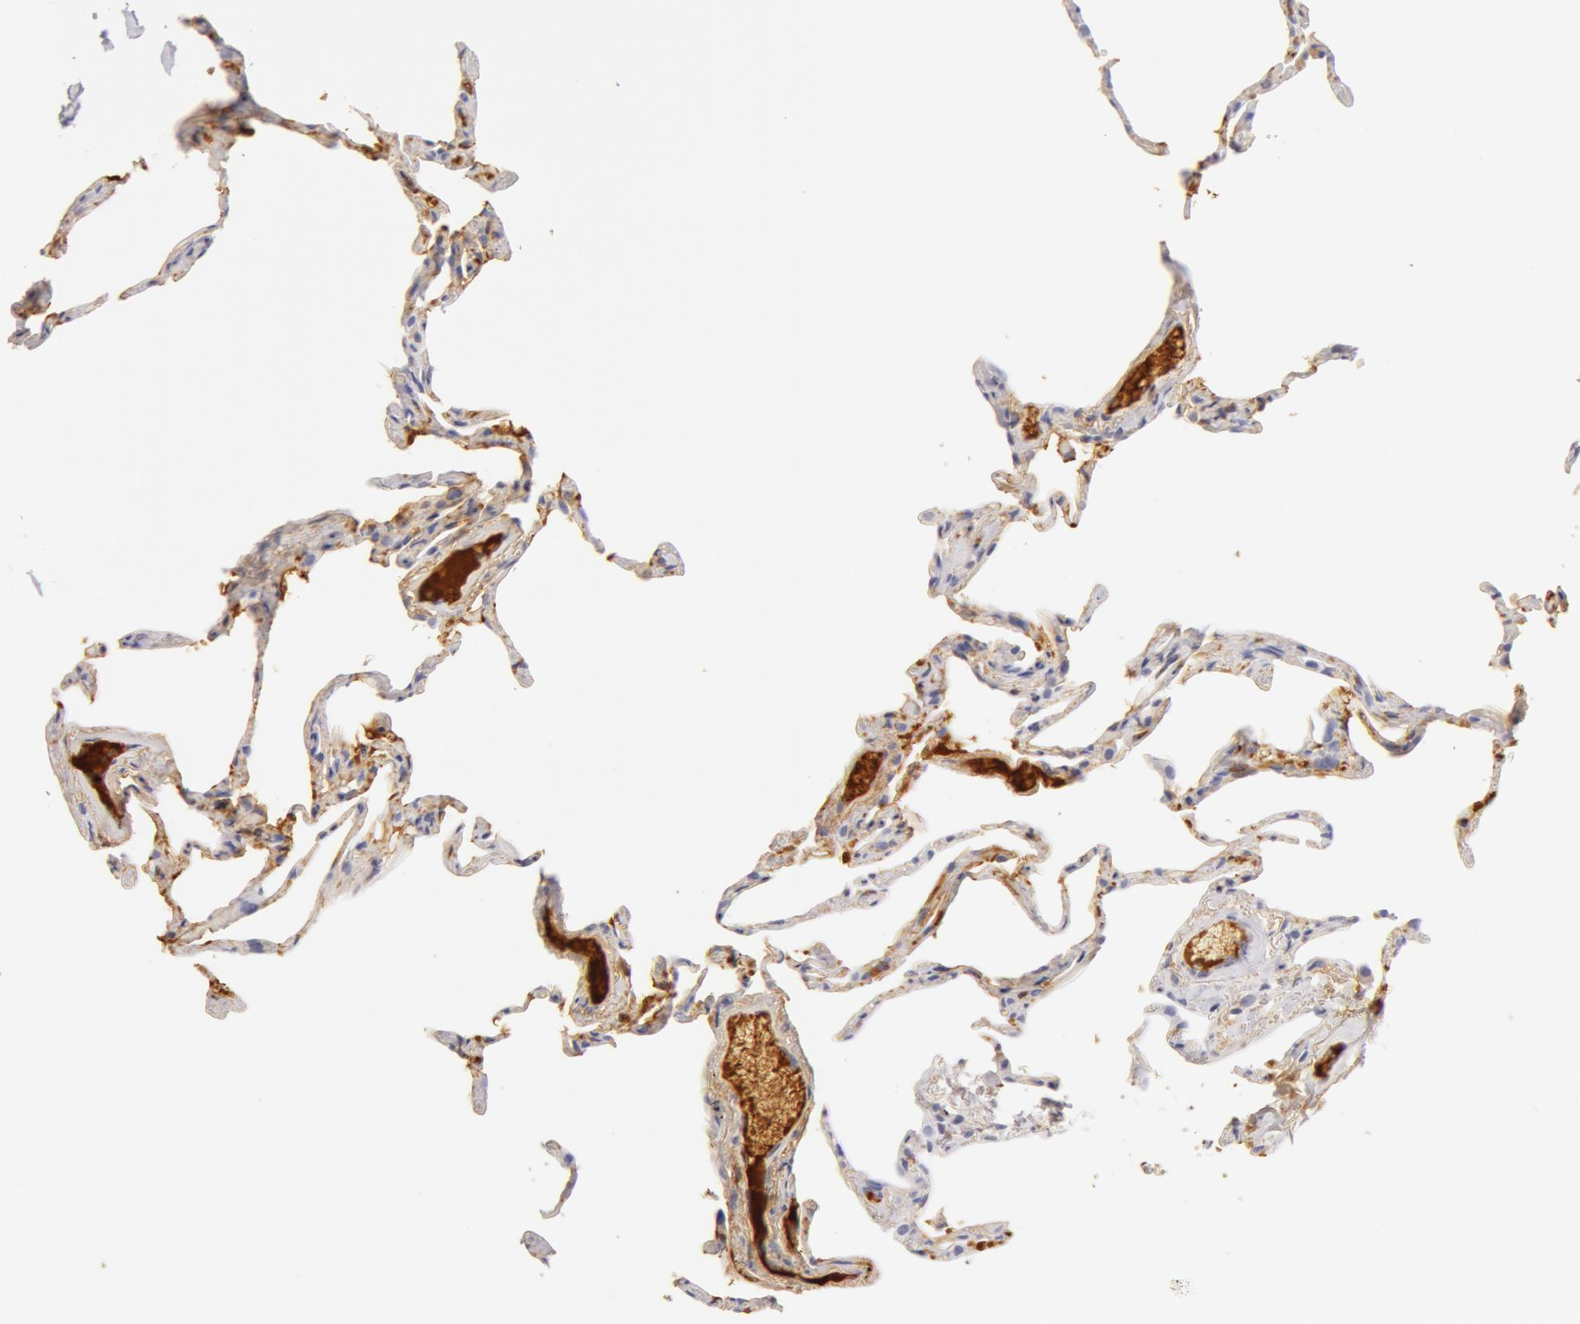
{"staining": {"intensity": "negative", "quantity": "none", "location": "none"}, "tissue": "lung", "cell_type": "Alveolar cells", "image_type": "normal", "snomed": [{"axis": "morphology", "description": "Normal tissue, NOS"}, {"axis": "topography", "description": "Lung"}], "caption": "Benign lung was stained to show a protein in brown. There is no significant positivity in alveolar cells.", "gene": "AHSG", "patient": {"sex": "female", "age": 75}}